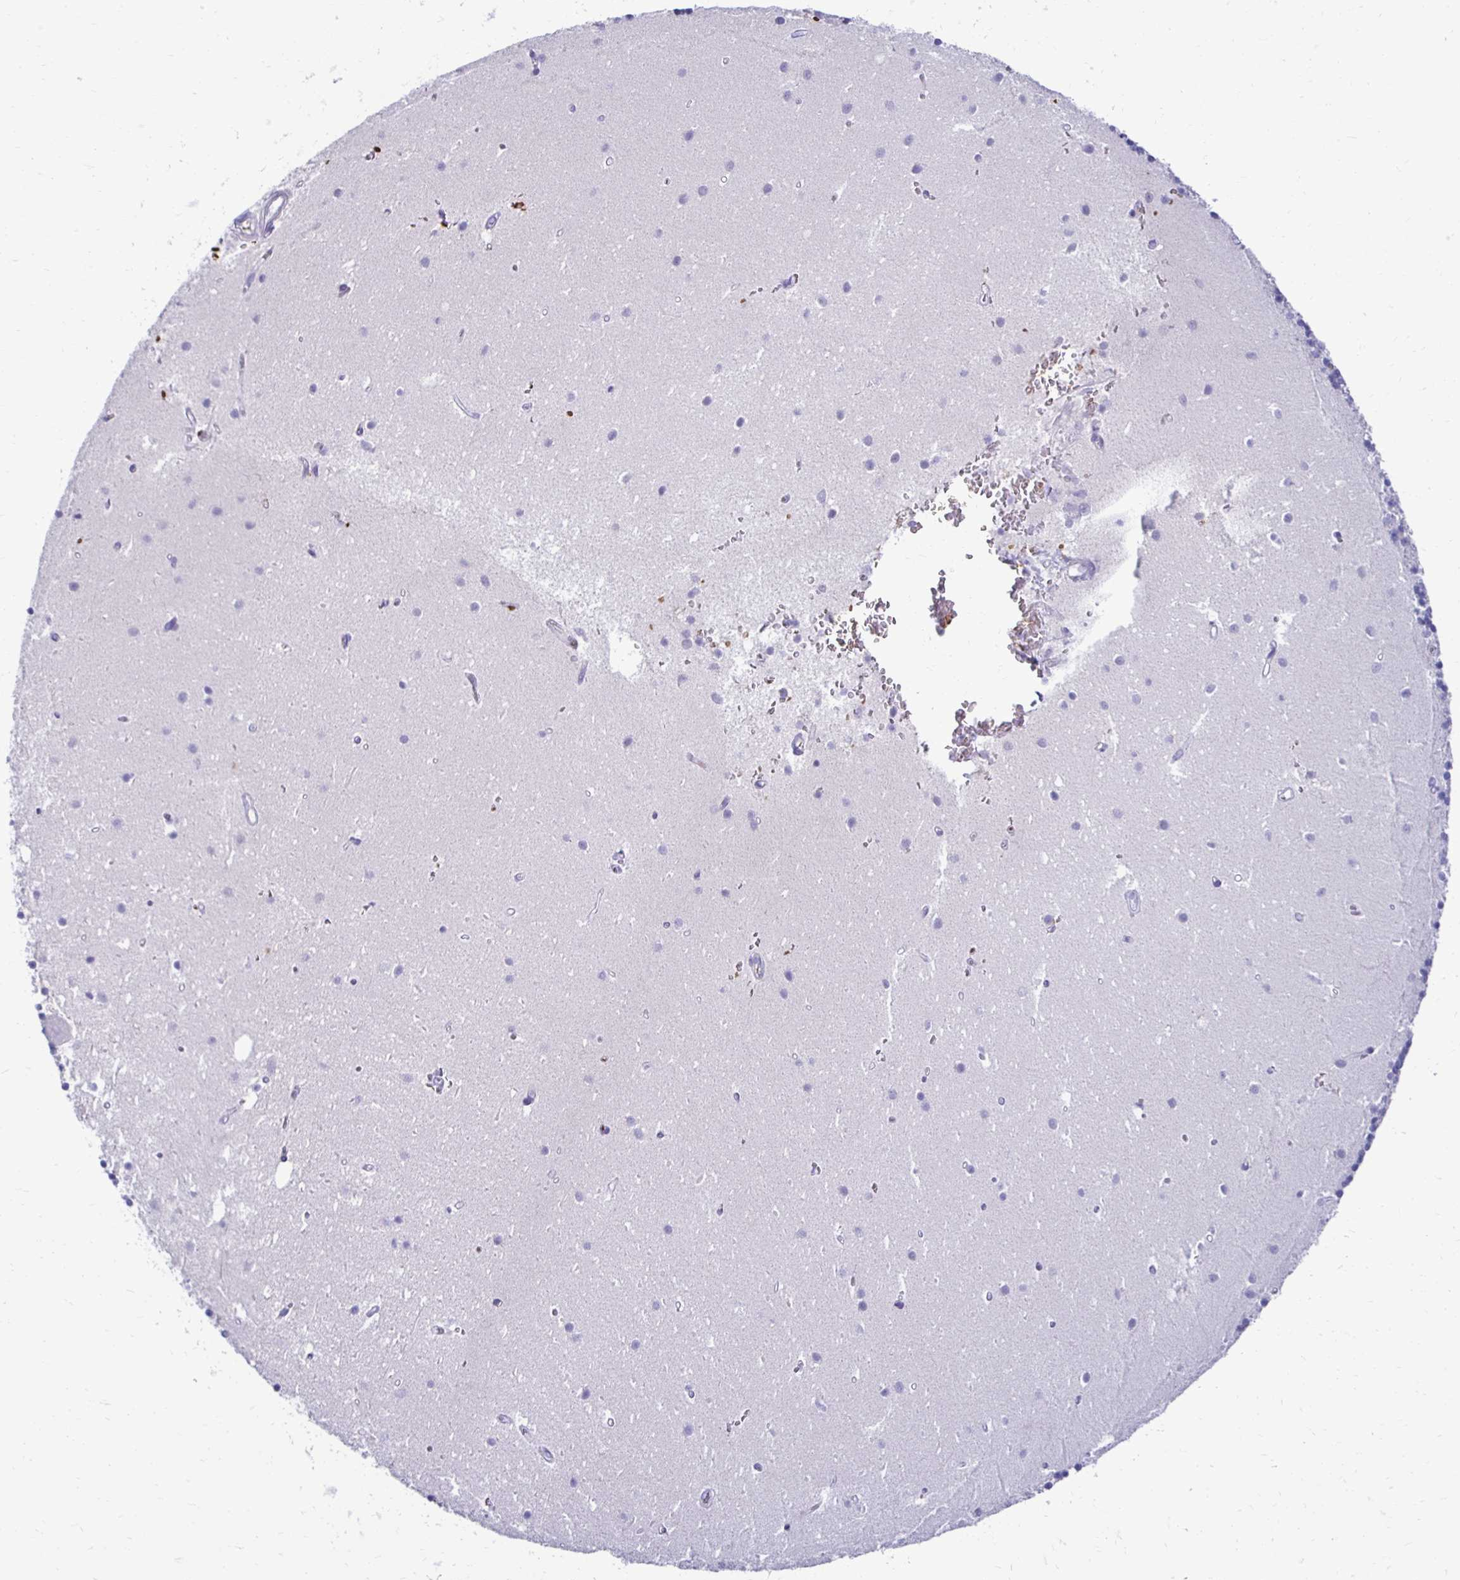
{"staining": {"intensity": "negative", "quantity": "none", "location": "none"}, "tissue": "cerebellum", "cell_type": "Cells in granular layer", "image_type": "normal", "snomed": [{"axis": "morphology", "description": "Normal tissue, NOS"}, {"axis": "topography", "description": "Cerebellum"}], "caption": "This is an IHC image of normal cerebellum. There is no positivity in cells in granular layer.", "gene": "RHBDL3", "patient": {"sex": "male", "age": 54}}